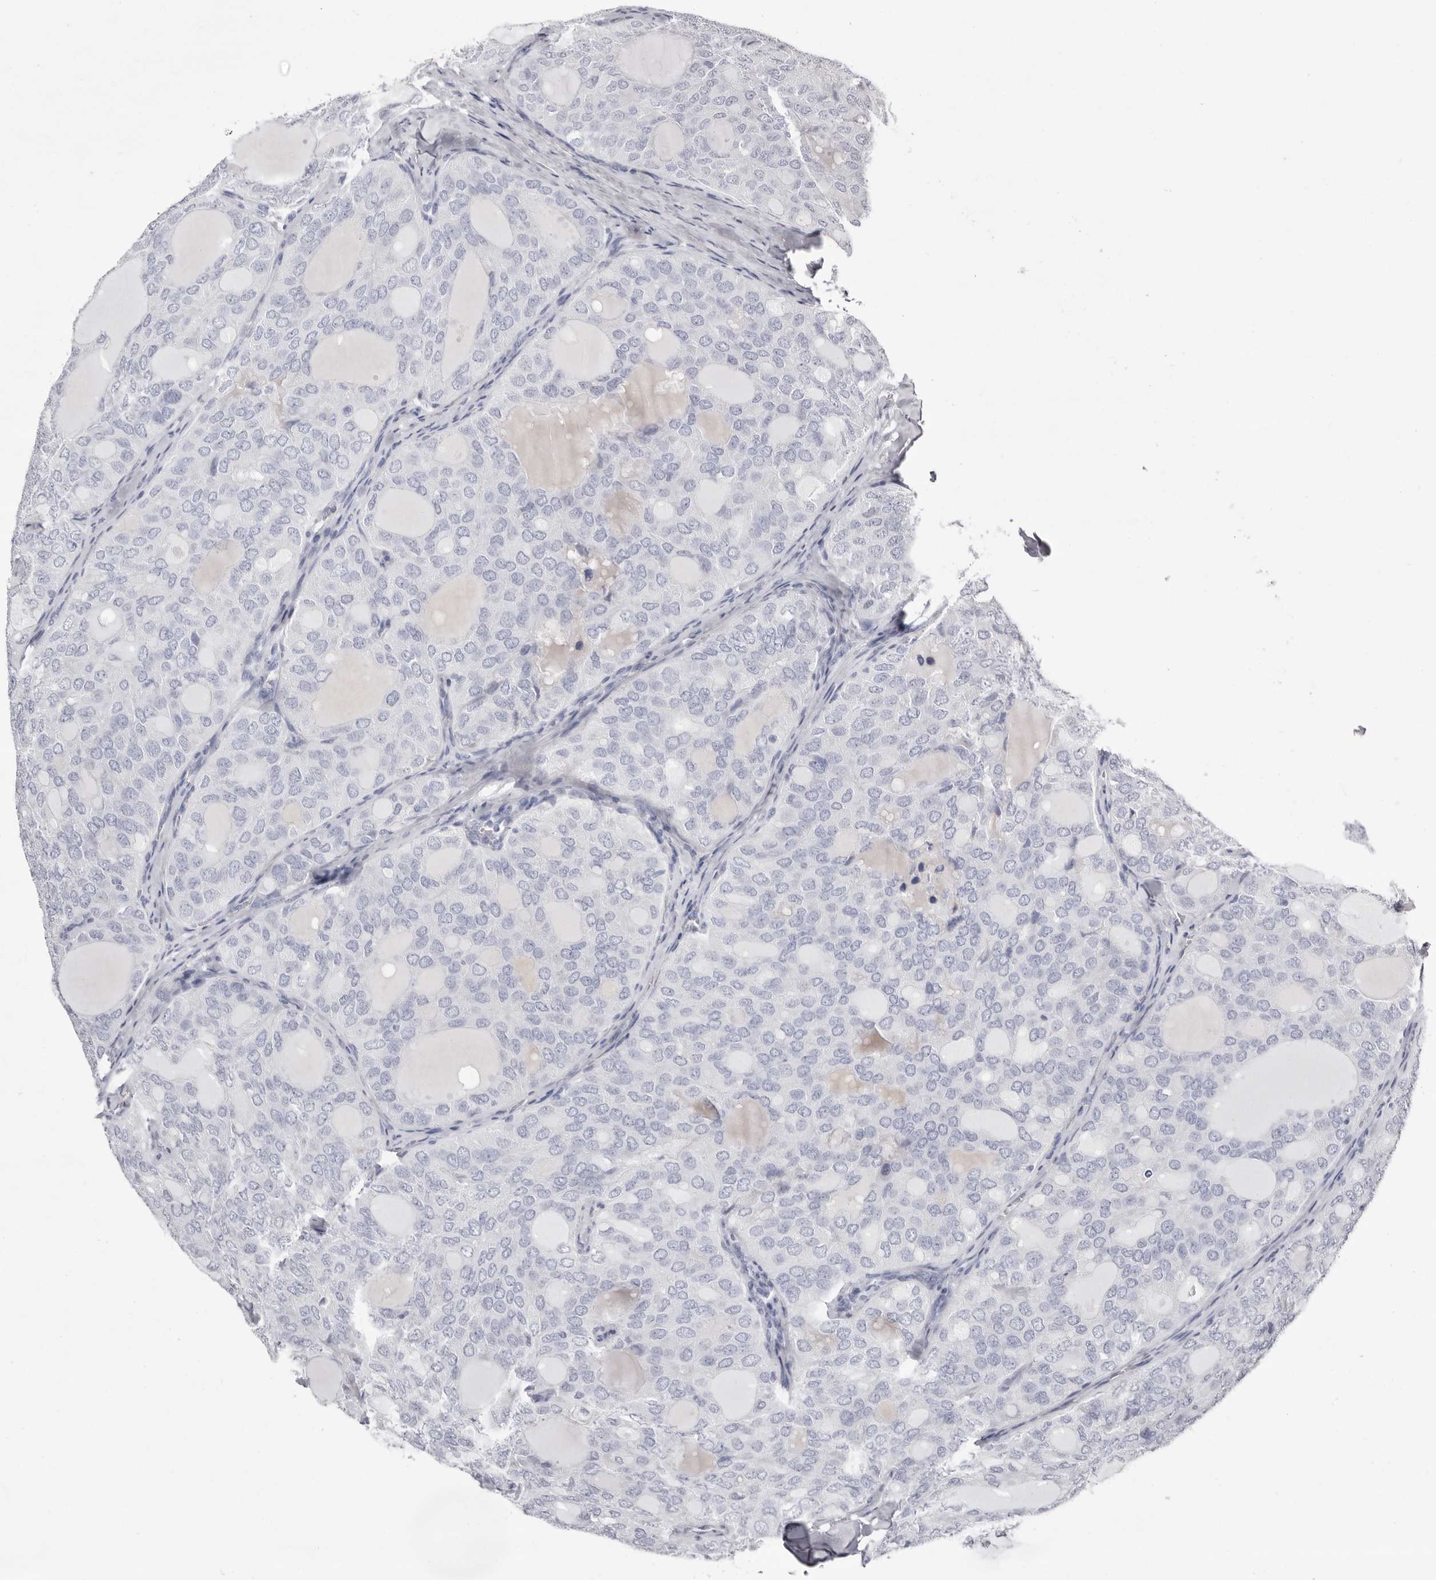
{"staining": {"intensity": "negative", "quantity": "none", "location": "none"}, "tissue": "thyroid cancer", "cell_type": "Tumor cells", "image_type": "cancer", "snomed": [{"axis": "morphology", "description": "Follicular adenoma carcinoma, NOS"}, {"axis": "topography", "description": "Thyroid gland"}], "caption": "Protein analysis of thyroid cancer (follicular adenoma carcinoma) displays no significant expression in tumor cells.", "gene": "LPO", "patient": {"sex": "male", "age": 75}}